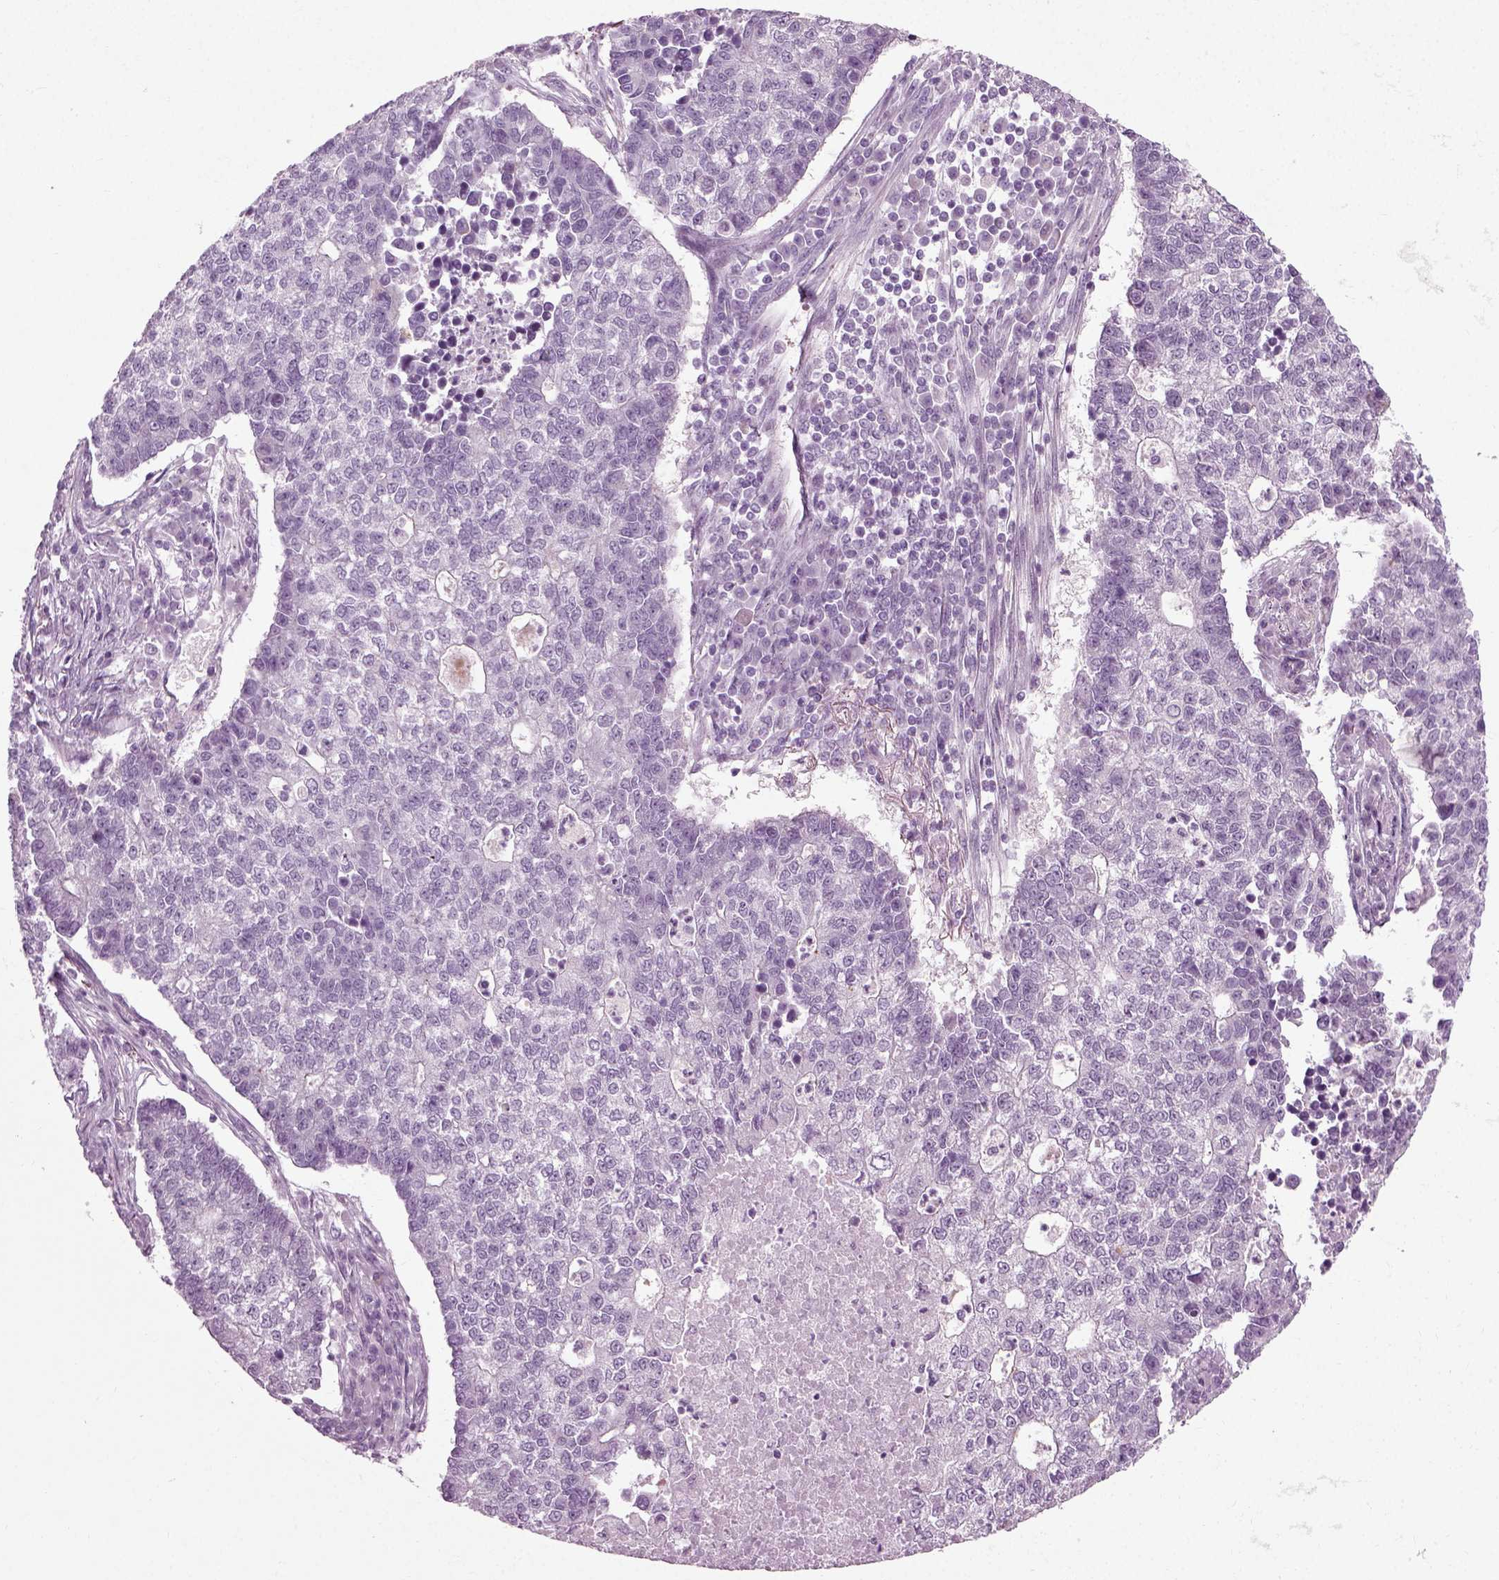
{"staining": {"intensity": "negative", "quantity": "none", "location": "none"}, "tissue": "lung cancer", "cell_type": "Tumor cells", "image_type": "cancer", "snomed": [{"axis": "morphology", "description": "Adenocarcinoma, NOS"}, {"axis": "topography", "description": "Lung"}], "caption": "Tumor cells are negative for protein expression in human lung cancer. (DAB immunohistochemistry visualized using brightfield microscopy, high magnification).", "gene": "SCG5", "patient": {"sex": "male", "age": 57}}